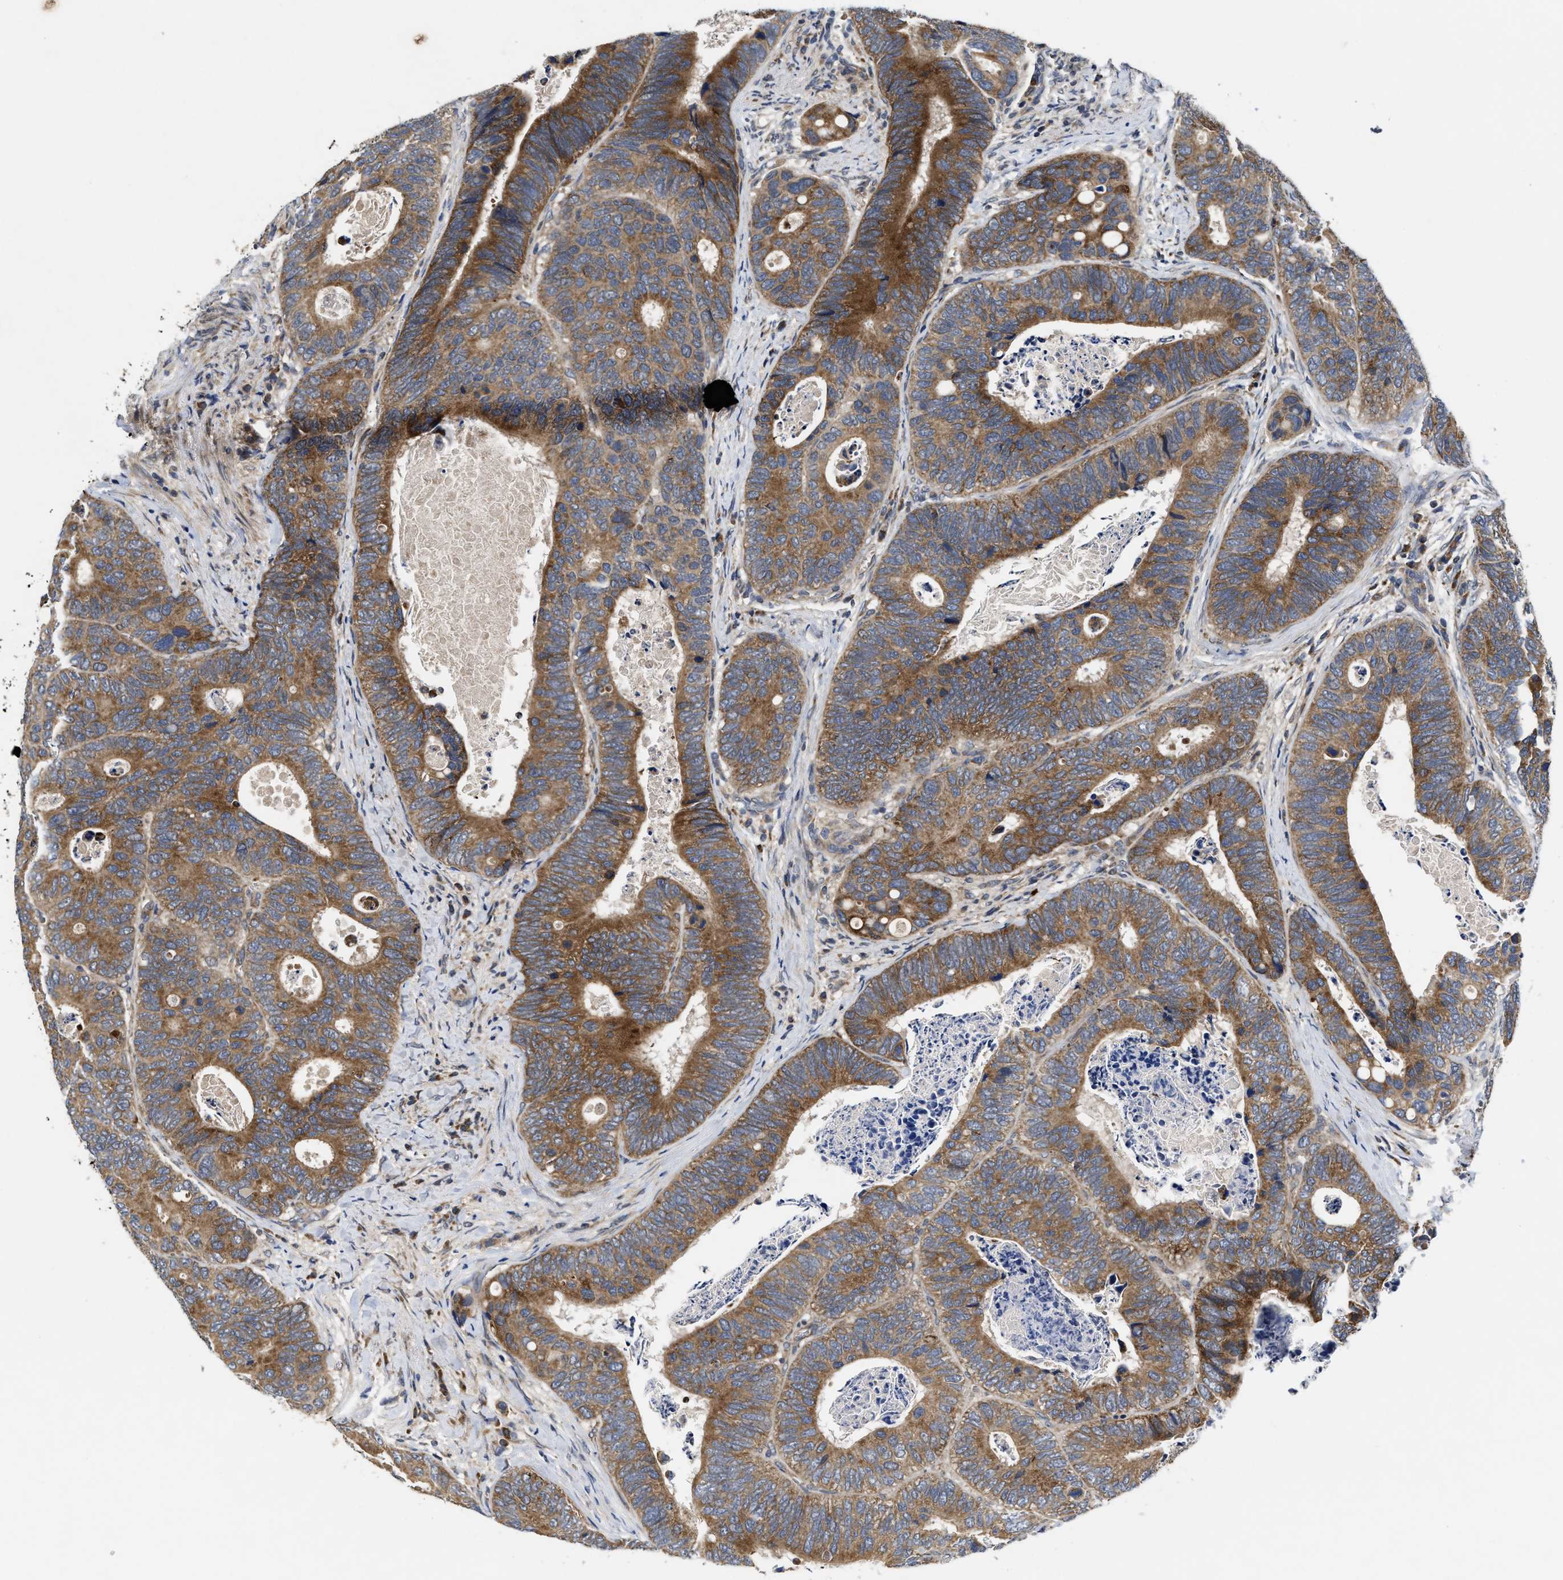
{"staining": {"intensity": "moderate", "quantity": ">75%", "location": "cytoplasmic/membranous"}, "tissue": "colorectal cancer", "cell_type": "Tumor cells", "image_type": "cancer", "snomed": [{"axis": "morphology", "description": "Inflammation, NOS"}, {"axis": "morphology", "description": "Adenocarcinoma, NOS"}, {"axis": "topography", "description": "Colon"}], "caption": "Immunohistochemical staining of colorectal cancer (adenocarcinoma) demonstrates moderate cytoplasmic/membranous protein expression in about >75% of tumor cells. Nuclei are stained in blue.", "gene": "EFNA4", "patient": {"sex": "male", "age": 72}}